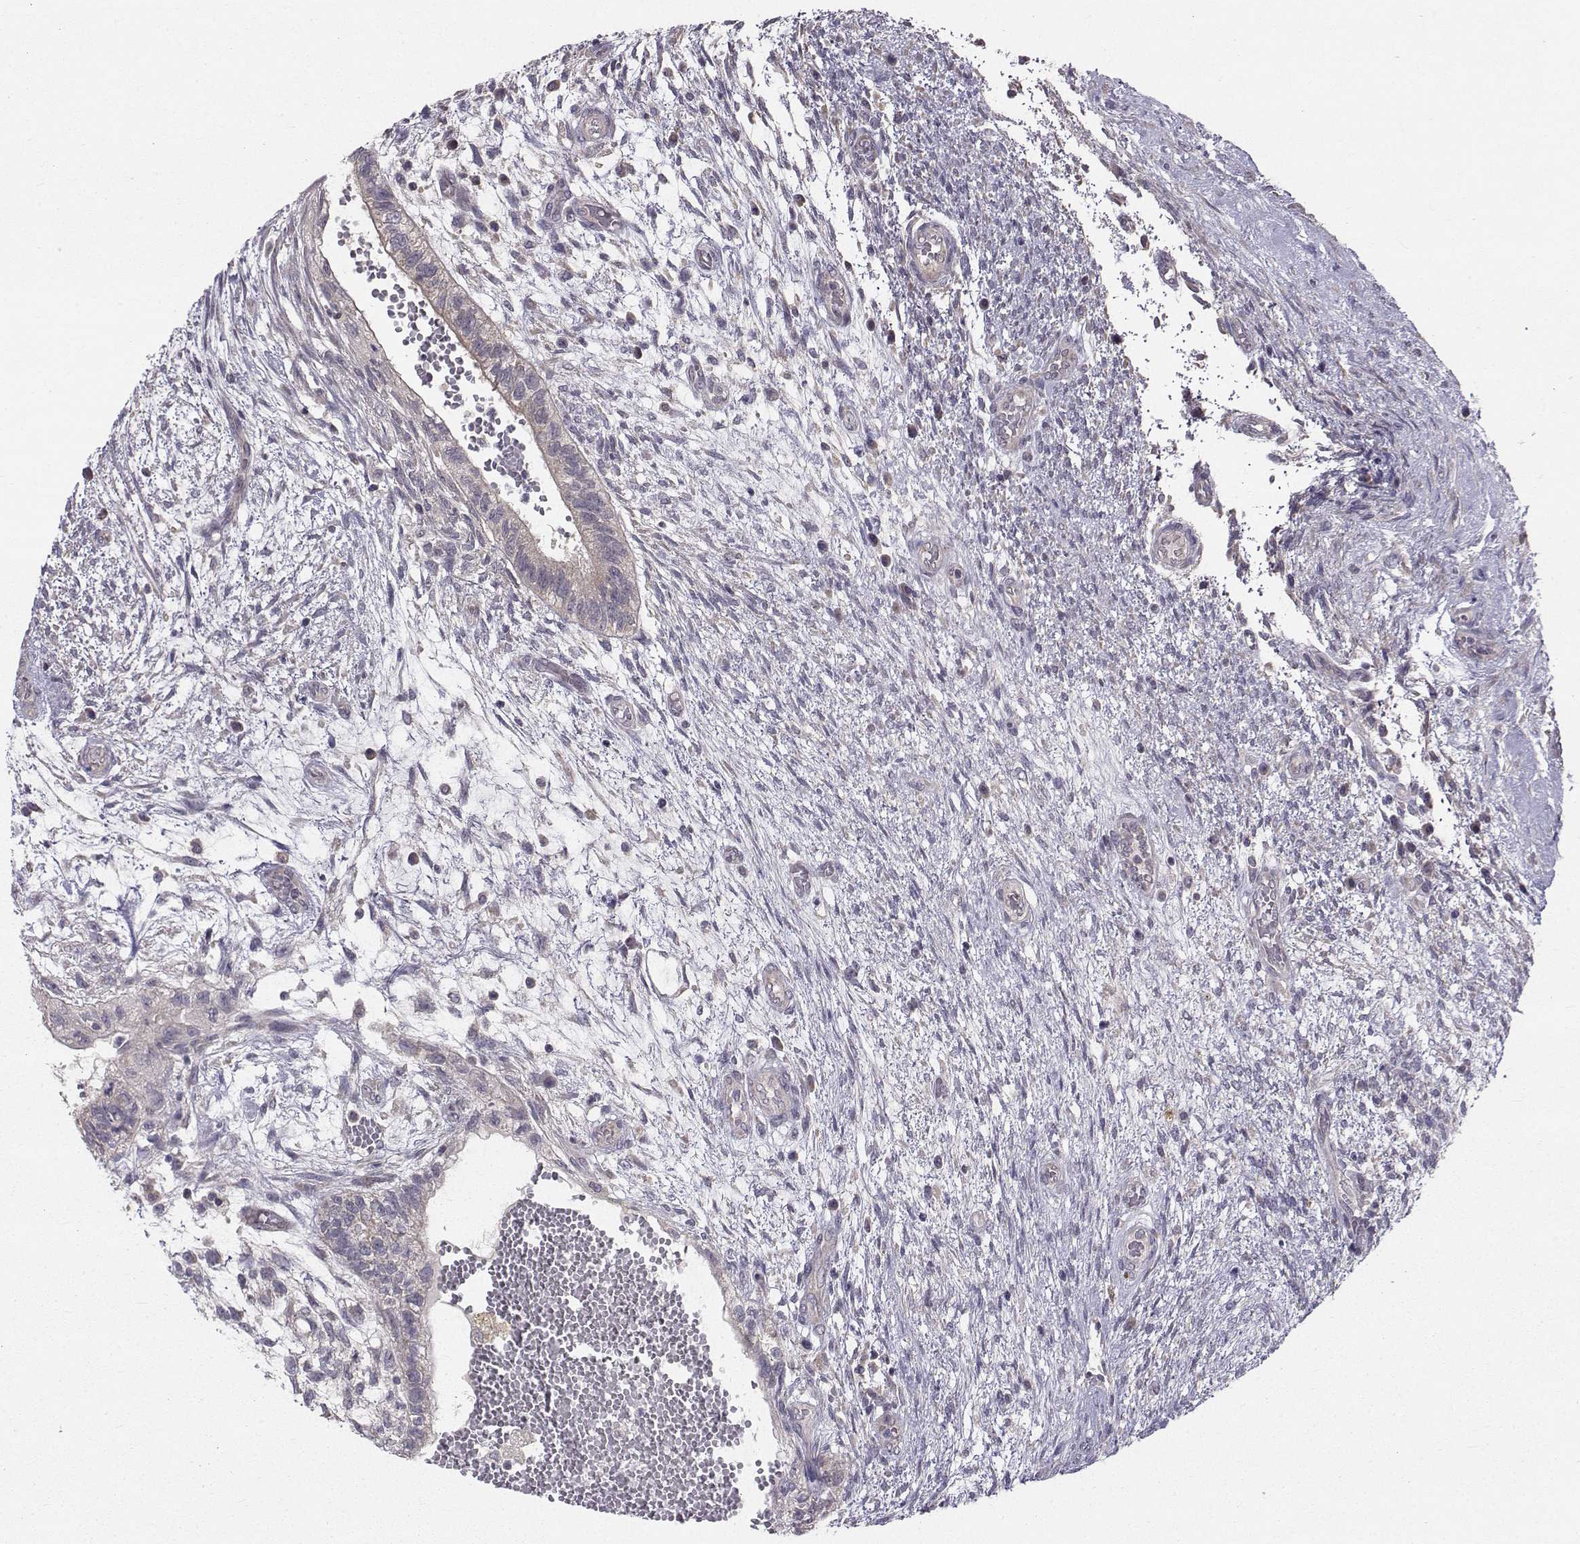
{"staining": {"intensity": "negative", "quantity": "none", "location": "none"}, "tissue": "testis cancer", "cell_type": "Tumor cells", "image_type": "cancer", "snomed": [{"axis": "morphology", "description": "Normal tissue, NOS"}, {"axis": "morphology", "description": "Carcinoma, Embryonal, NOS"}, {"axis": "topography", "description": "Testis"}, {"axis": "topography", "description": "Epididymis"}], "caption": "Image shows no significant protein expression in tumor cells of testis cancer.", "gene": "PEX5L", "patient": {"sex": "male", "age": 32}}